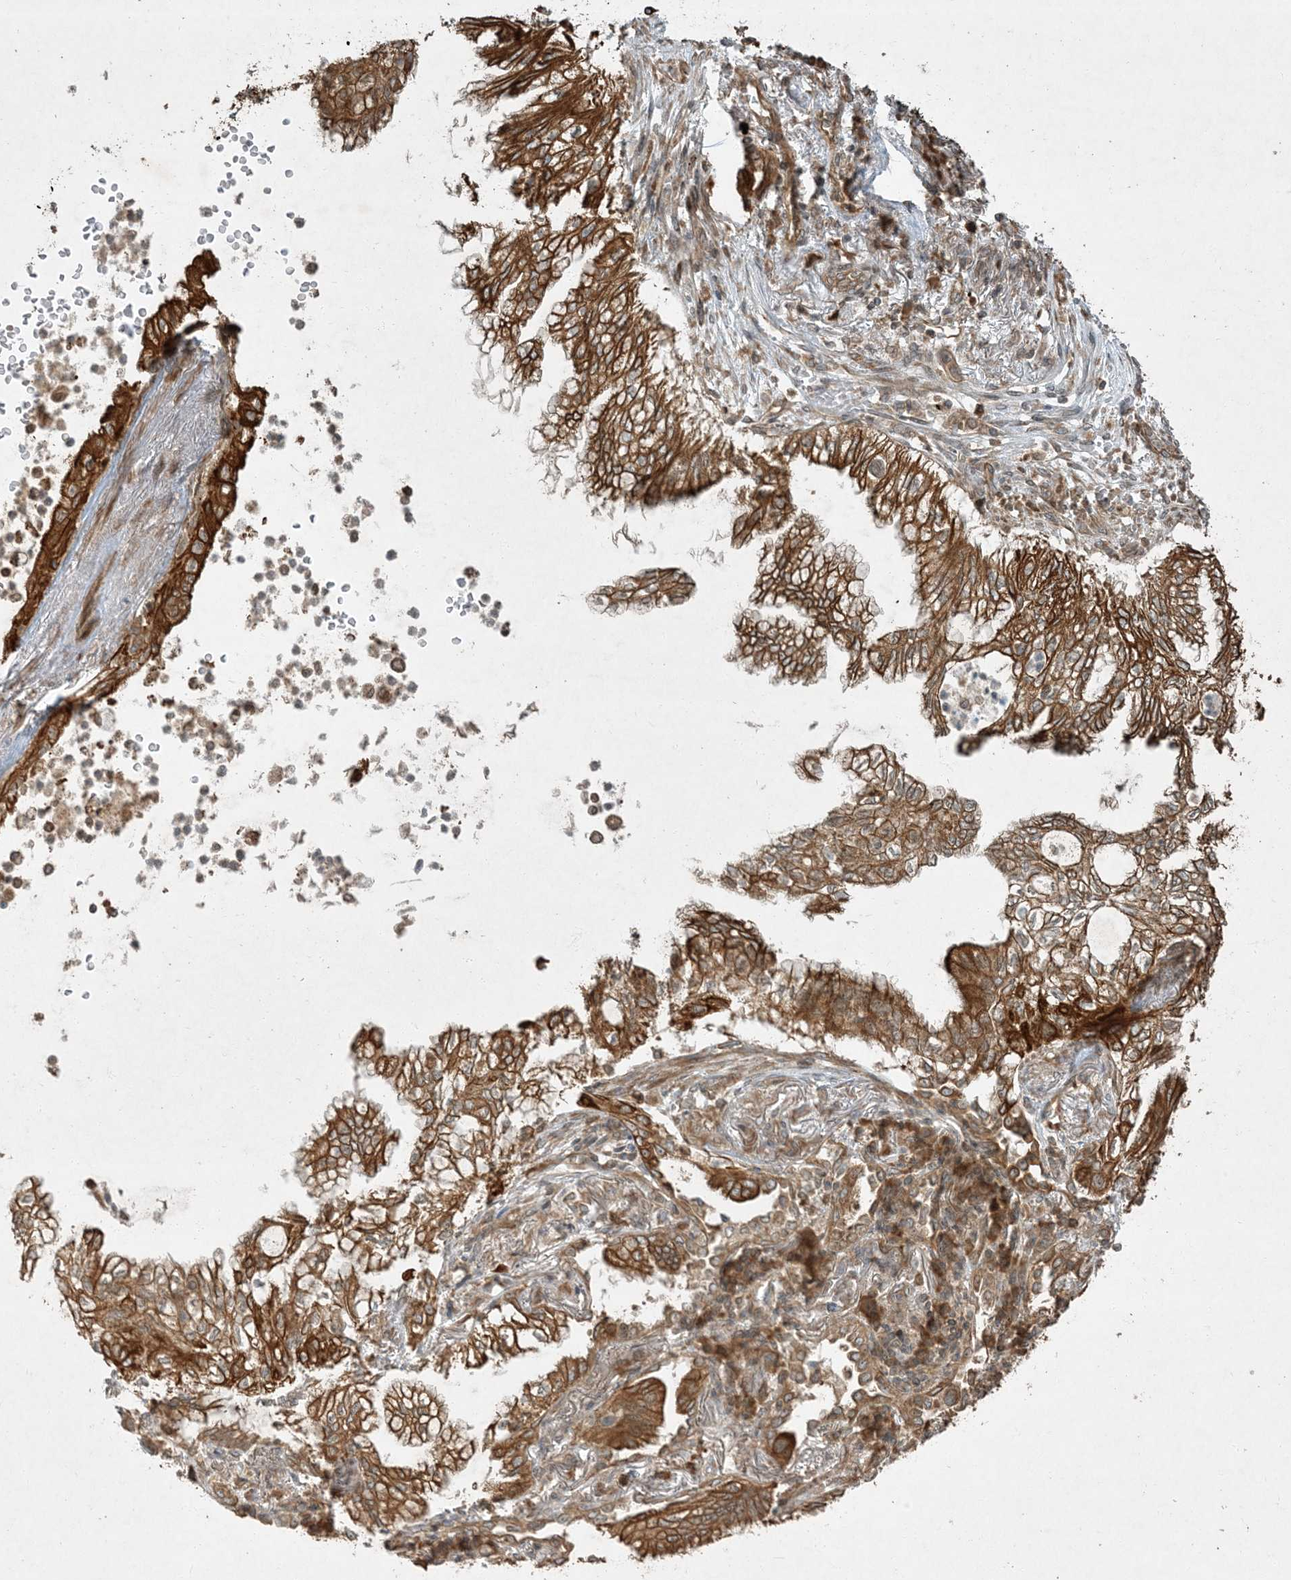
{"staining": {"intensity": "moderate", "quantity": ">75%", "location": "cytoplasmic/membranous"}, "tissue": "lung cancer", "cell_type": "Tumor cells", "image_type": "cancer", "snomed": [{"axis": "morphology", "description": "Adenocarcinoma, NOS"}, {"axis": "topography", "description": "Lung"}], "caption": "Tumor cells display medium levels of moderate cytoplasmic/membranous expression in about >75% of cells in lung cancer (adenocarcinoma).", "gene": "COMMD8", "patient": {"sex": "female", "age": 70}}